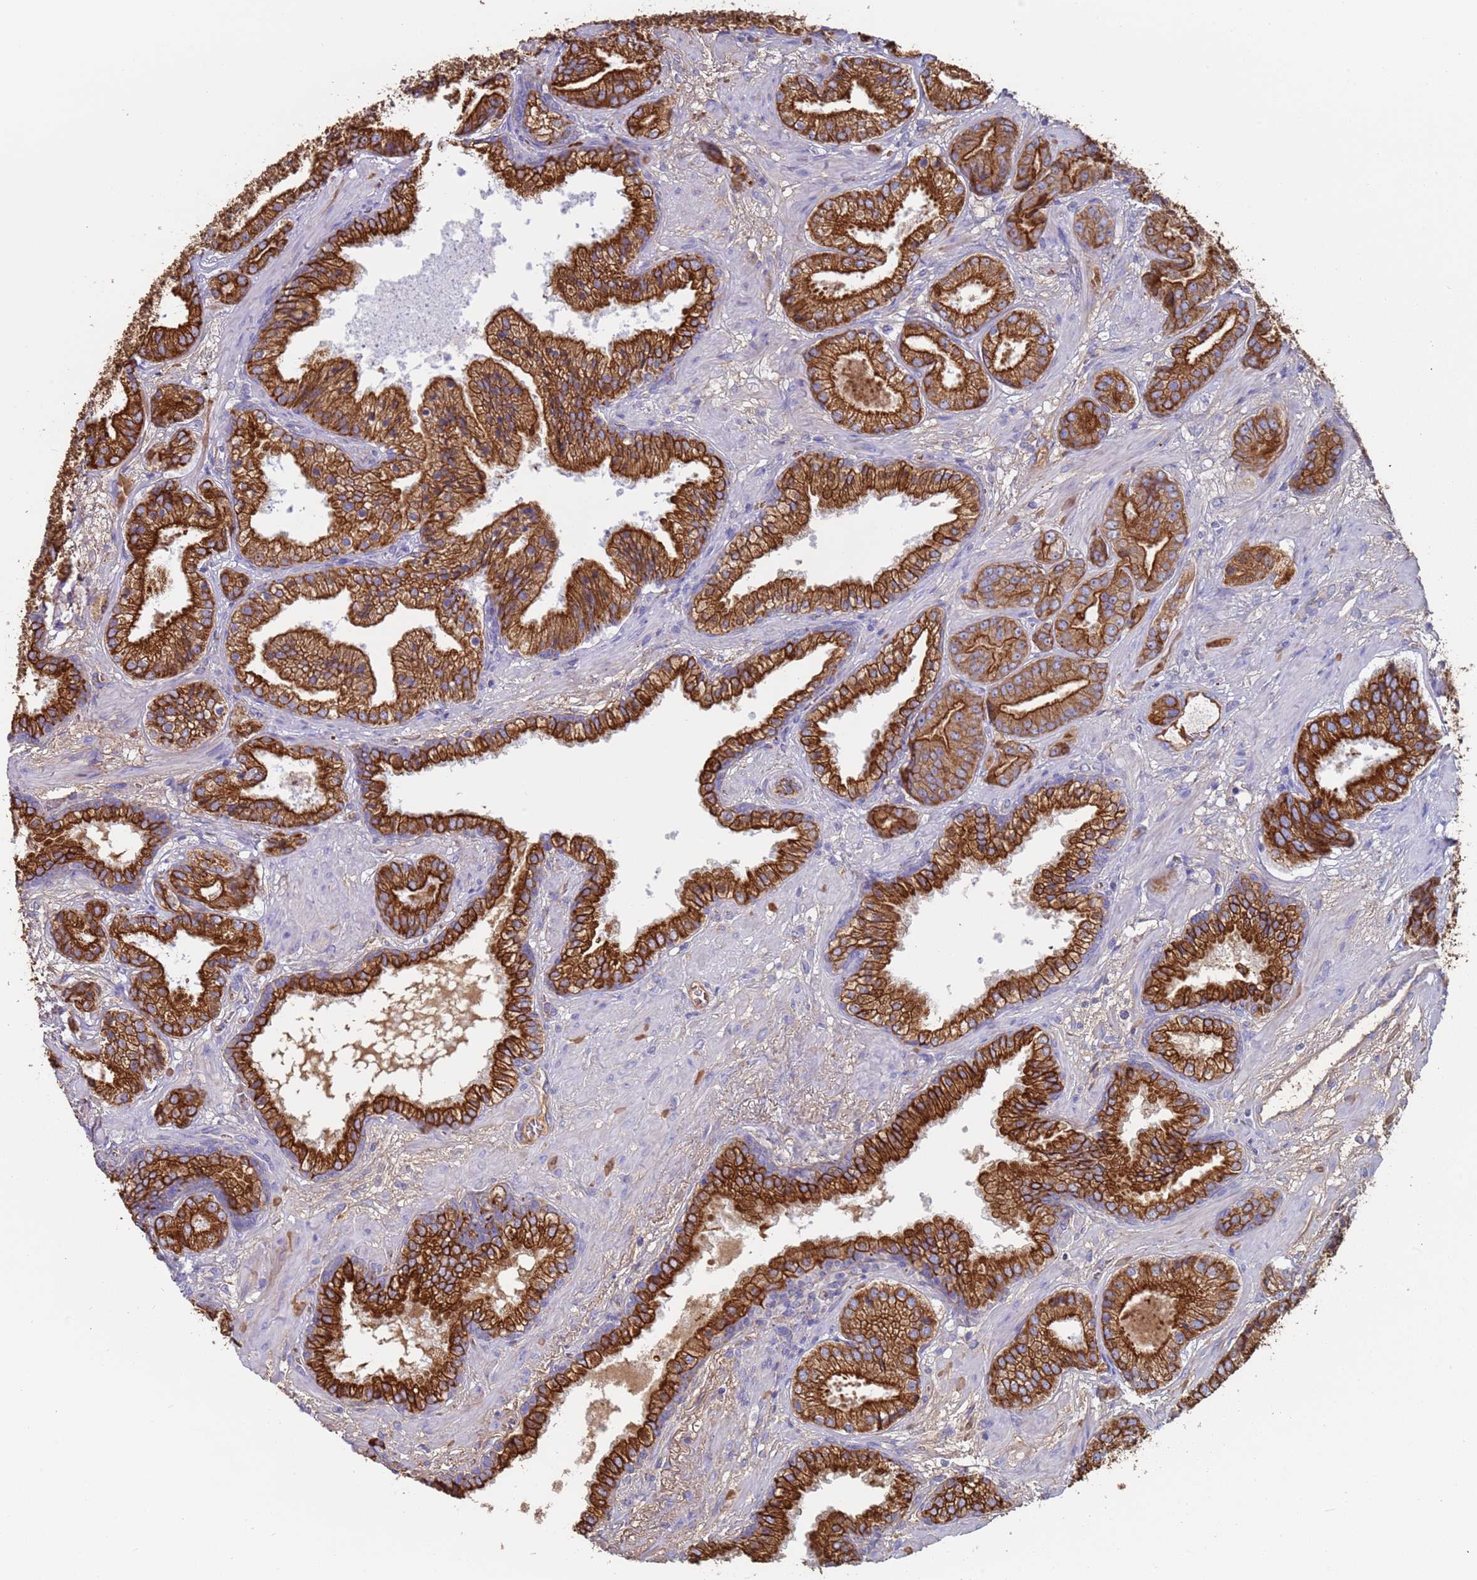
{"staining": {"intensity": "strong", "quantity": ">75%", "location": "cytoplasmic/membranous"}, "tissue": "prostate cancer", "cell_type": "Tumor cells", "image_type": "cancer", "snomed": [{"axis": "morphology", "description": "Adenocarcinoma, High grade"}, {"axis": "topography", "description": "Prostate"}], "caption": "This image exhibits prostate cancer stained with IHC to label a protein in brown. The cytoplasmic/membranous of tumor cells show strong positivity for the protein. Nuclei are counter-stained blue.", "gene": "CYSLTR2", "patient": {"sex": "male", "age": 63}}